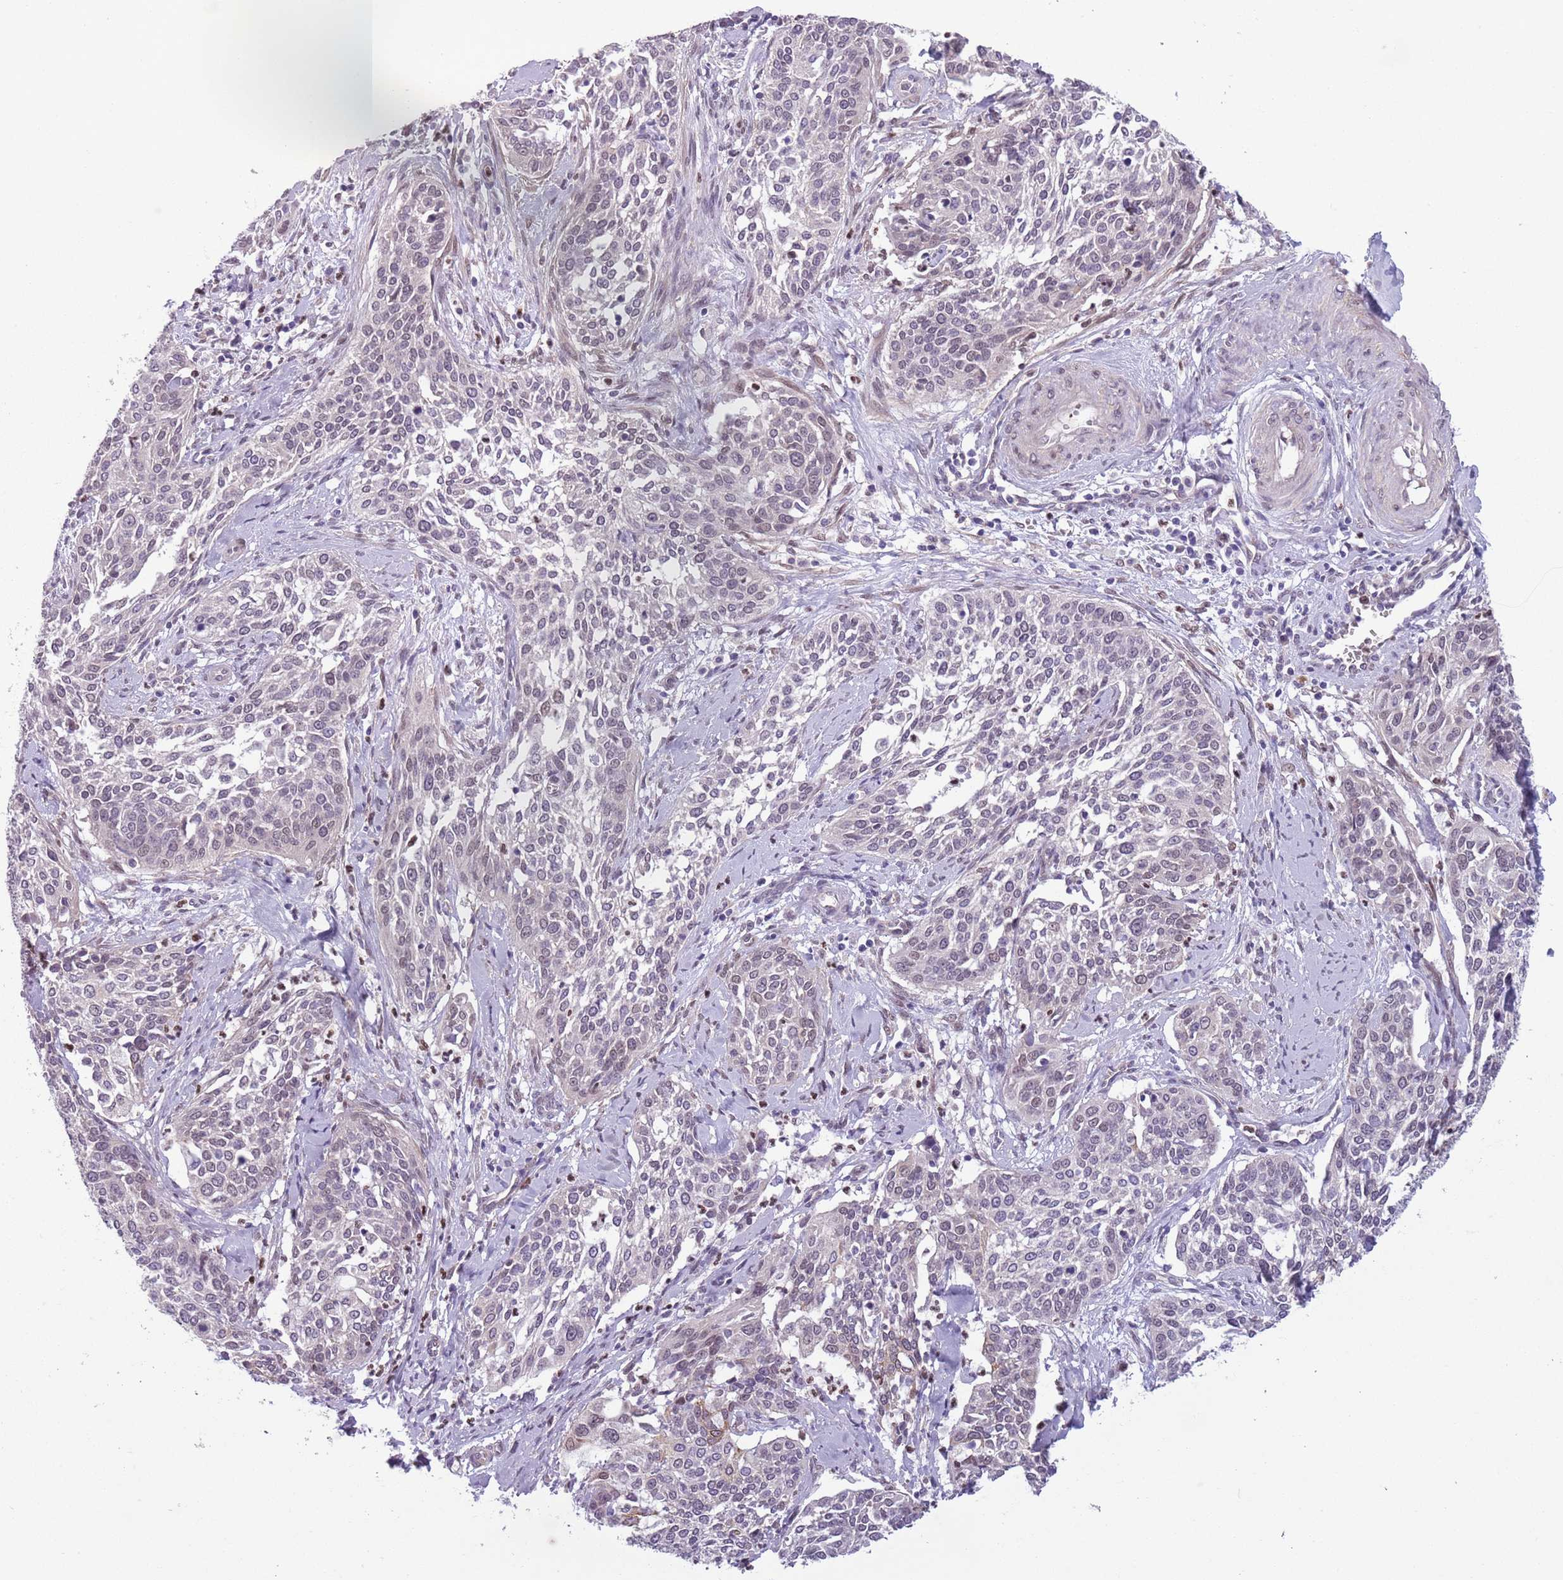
{"staining": {"intensity": "weak", "quantity": "<25%", "location": "cytoplasmic/membranous"}, "tissue": "cervical cancer", "cell_type": "Tumor cells", "image_type": "cancer", "snomed": [{"axis": "morphology", "description": "Squamous cell carcinoma, NOS"}, {"axis": "topography", "description": "Cervix"}], "caption": "High magnification brightfield microscopy of squamous cell carcinoma (cervical) stained with DAB (3,3'-diaminobenzidine) (brown) and counterstained with hematoxylin (blue): tumor cells show no significant positivity. (DAB (3,3'-diaminobenzidine) immunohistochemistry (IHC) with hematoxylin counter stain).", "gene": "ADCY7", "patient": {"sex": "female", "age": 44}}